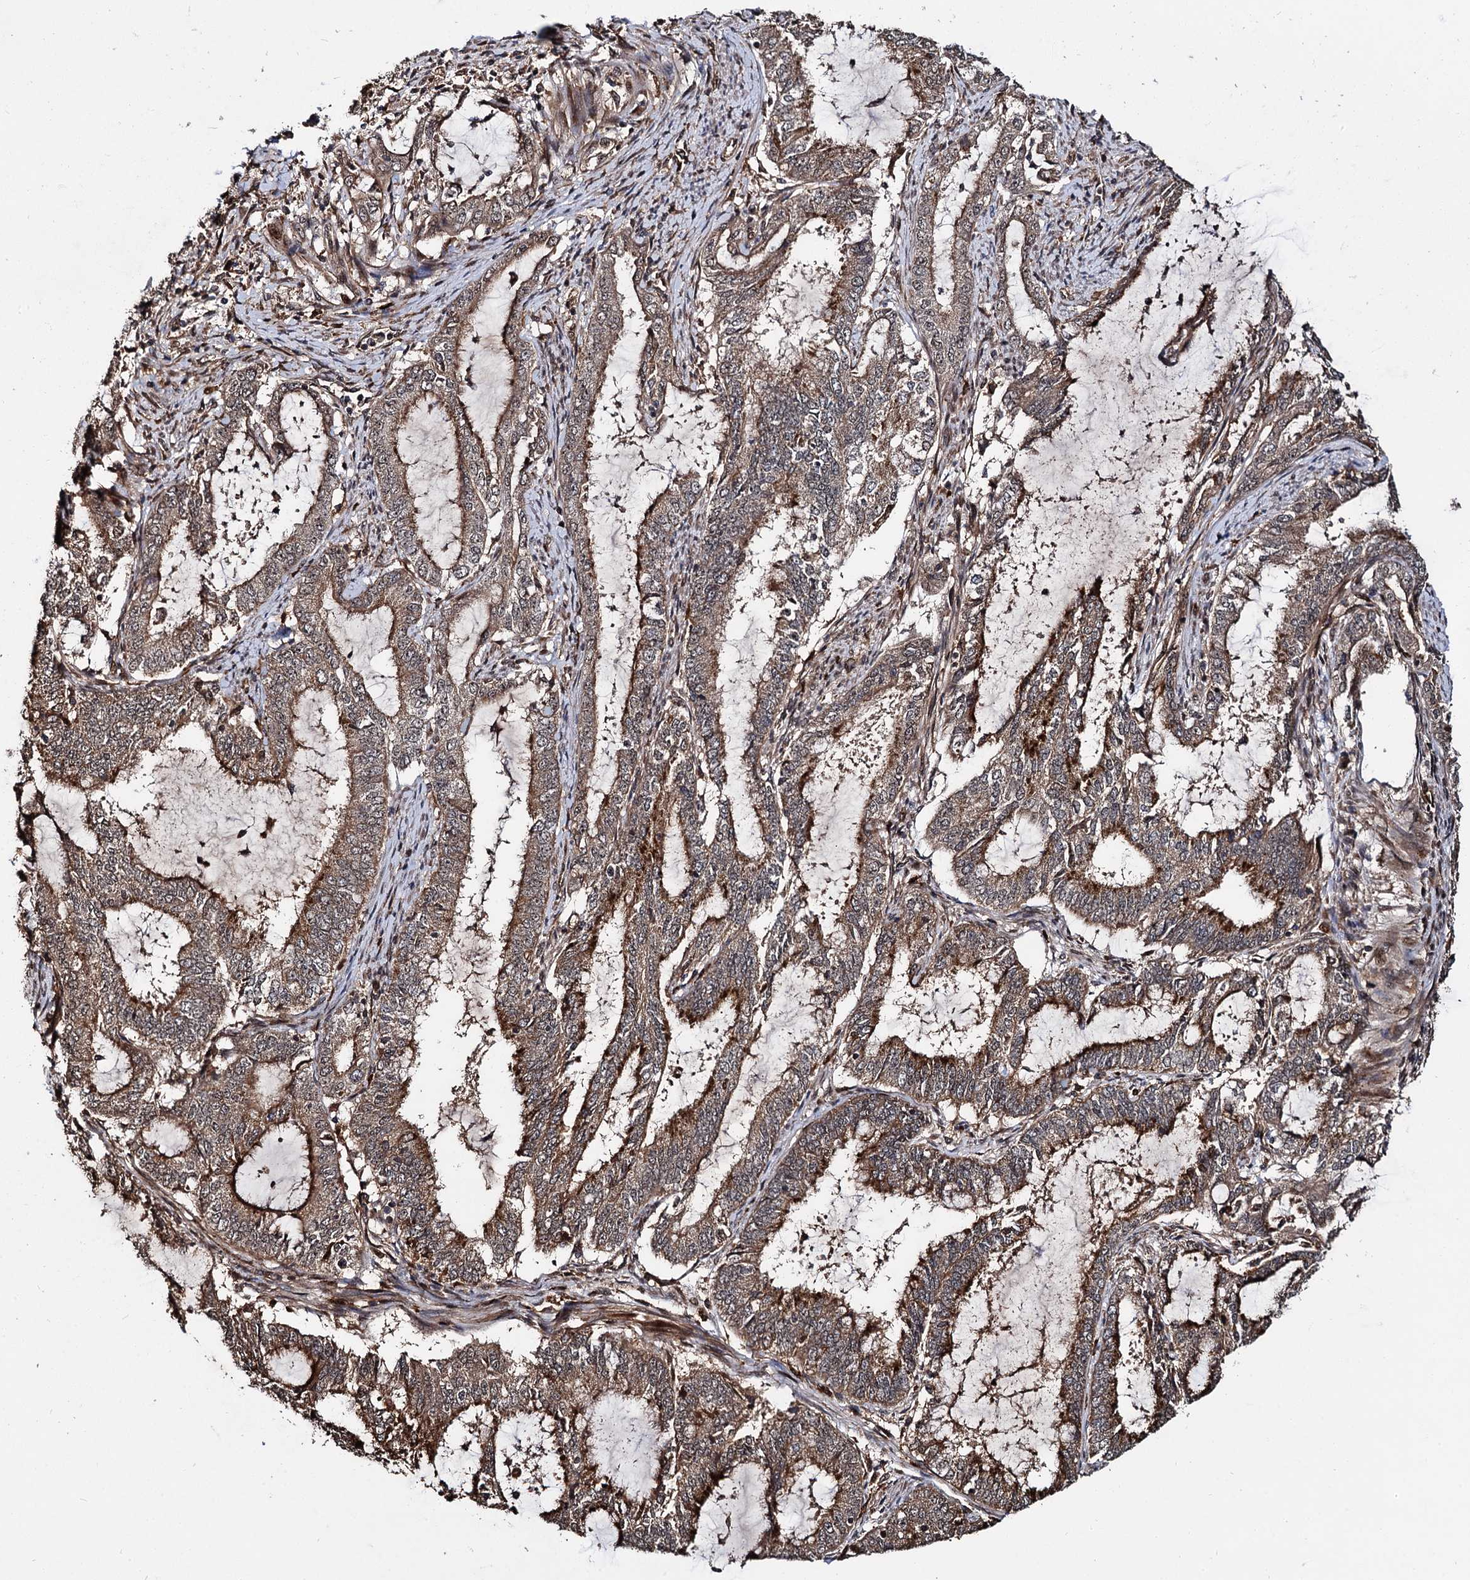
{"staining": {"intensity": "moderate", "quantity": ">75%", "location": "cytoplasmic/membranous"}, "tissue": "endometrial cancer", "cell_type": "Tumor cells", "image_type": "cancer", "snomed": [{"axis": "morphology", "description": "Adenocarcinoma, NOS"}, {"axis": "topography", "description": "Endometrium"}], "caption": "Moderate cytoplasmic/membranous staining is identified in about >75% of tumor cells in adenocarcinoma (endometrial).", "gene": "CEP192", "patient": {"sex": "female", "age": 51}}